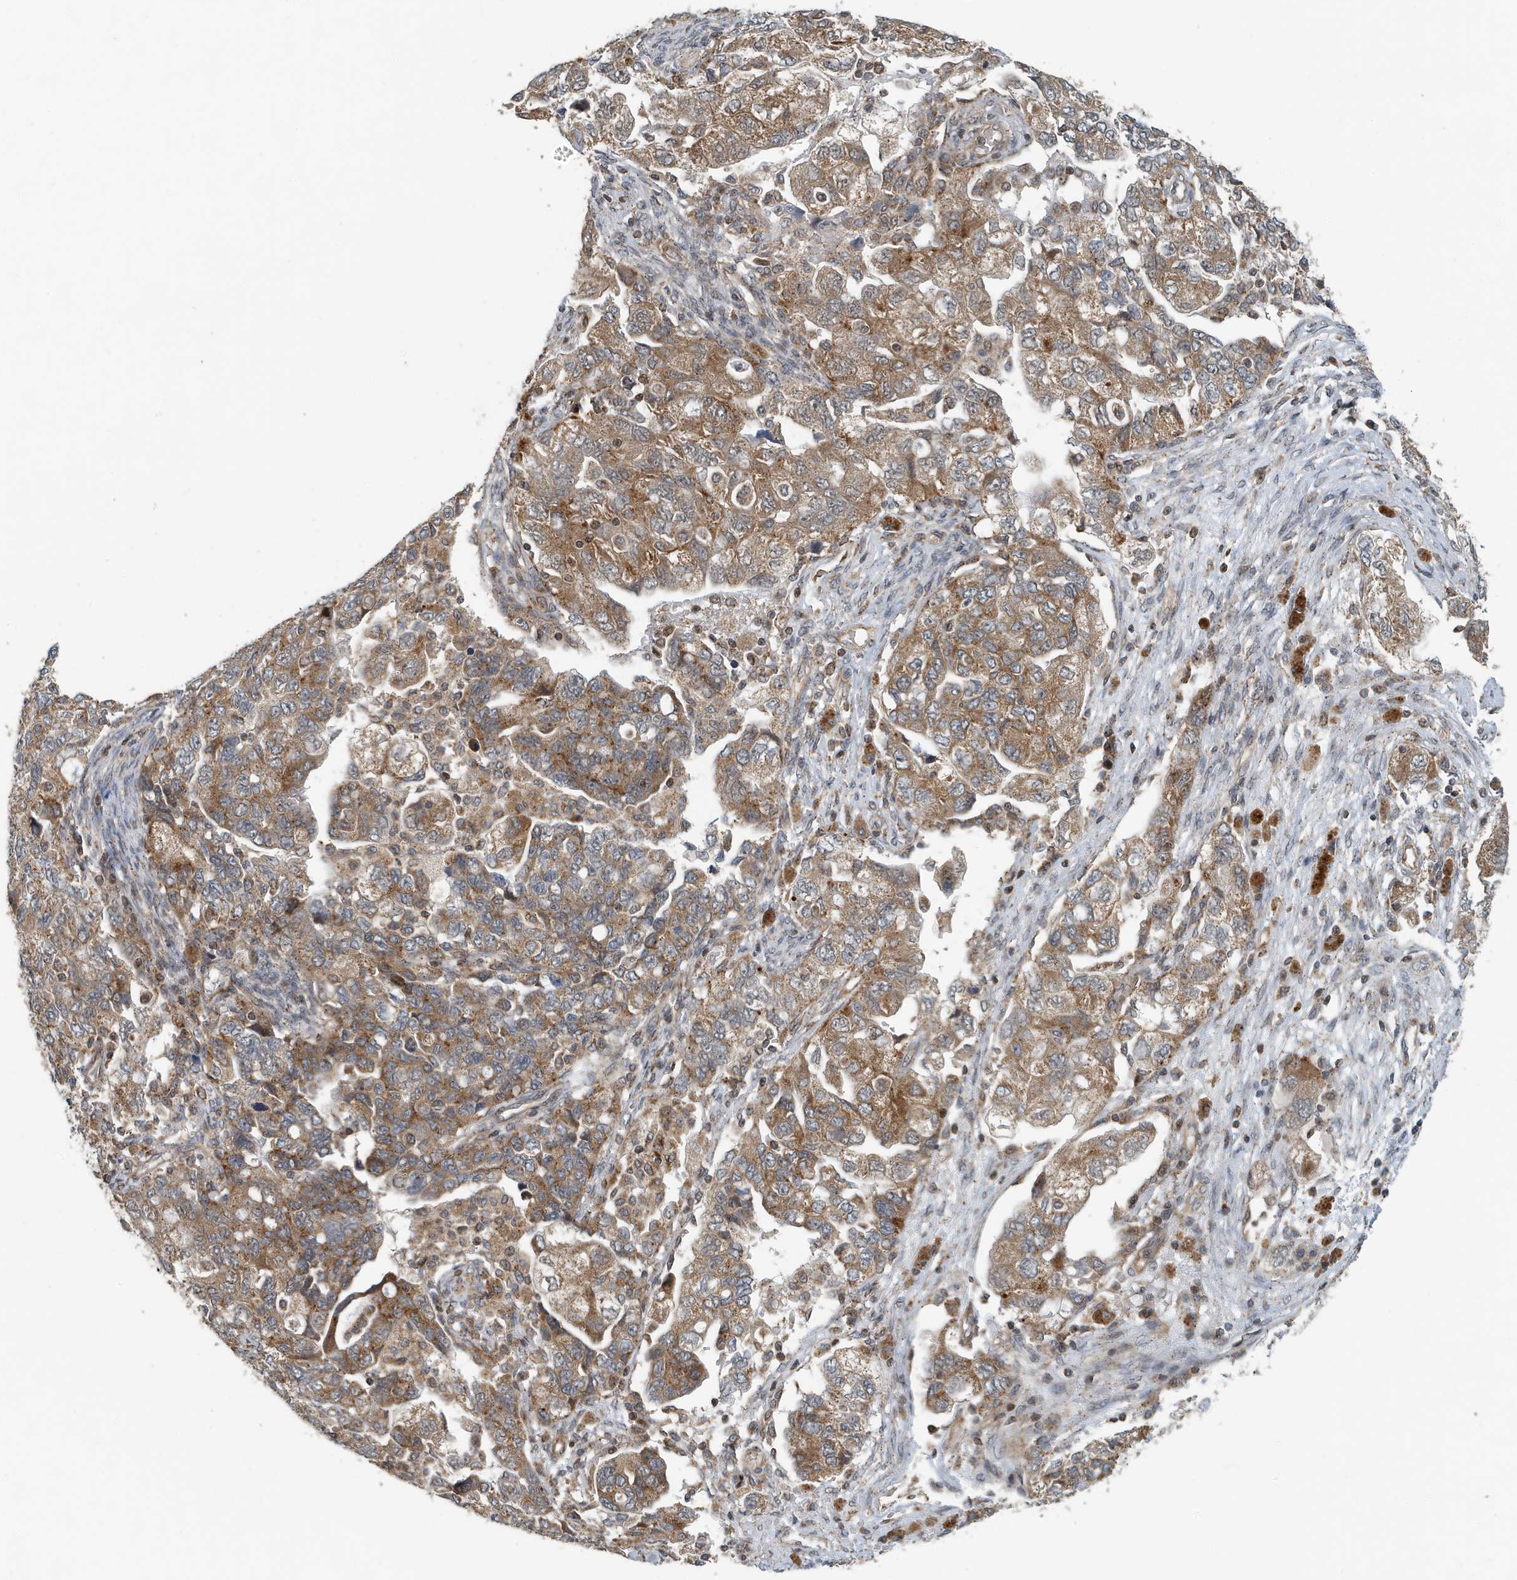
{"staining": {"intensity": "moderate", "quantity": ">75%", "location": "cytoplasmic/membranous"}, "tissue": "ovarian cancer", "cell_type": "Tumor cells", "image_type": "cancer", "snomed": [{"axis": "morphology", "description": "Carcinoma, NOS"}, {"axis": "morphology", "description": "Cystadenocarcinoma, serous, NOS"}, {"axis": "topography", "description": "Ovary"}], "caption": "Moderate cytoplasmic/membranous protein expression is identified in approximately >75% of tumor cells in ovarian cancer.", "gene": "KIF15", "patient": {"sex": "female", "age": 69}}